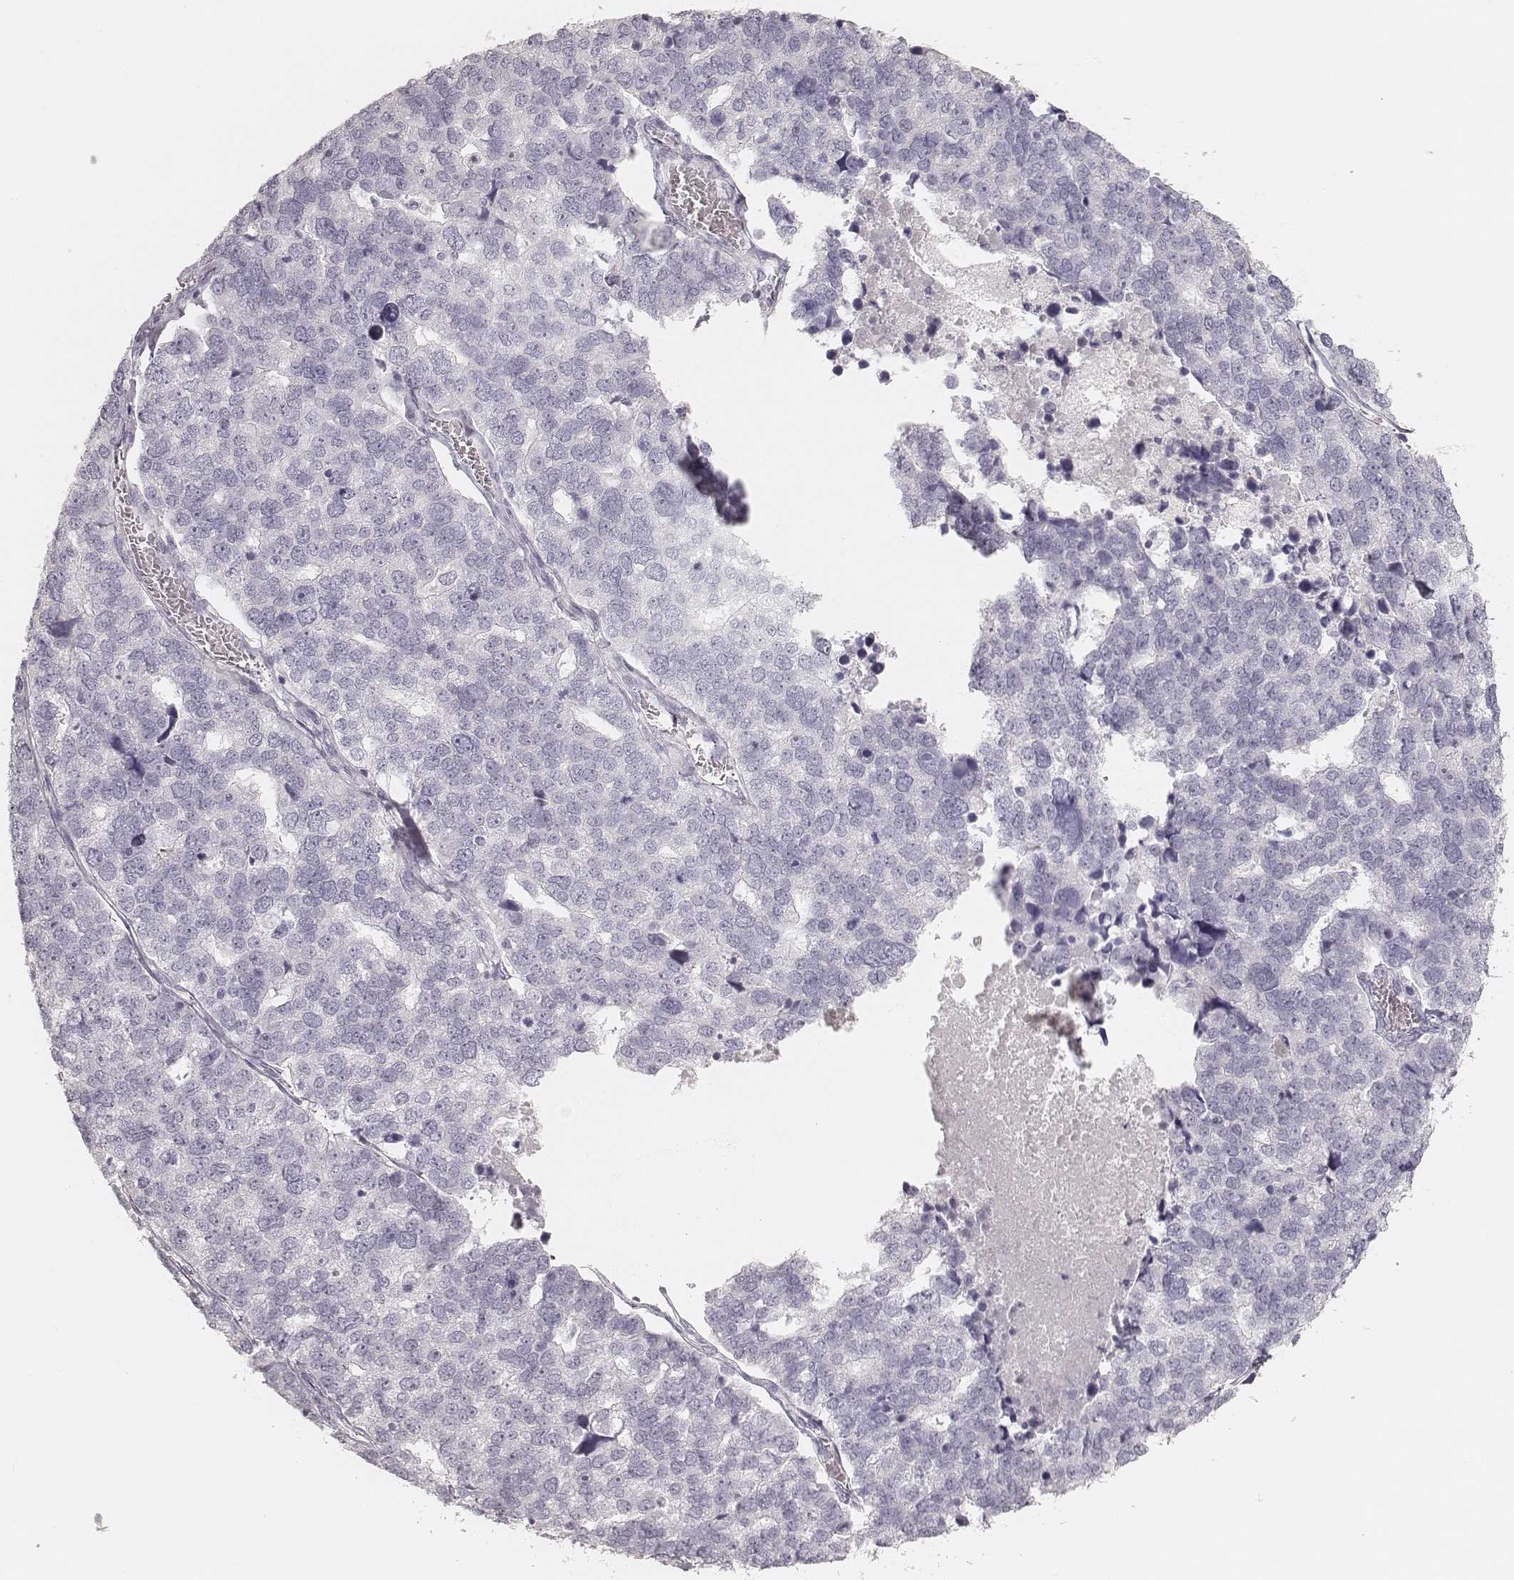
{"staining": {"intensity": "negative", "quantity": "none", "location": "none"}, "tissue": "stomach cancer", "cell_type": "Tumor cells", "image_type": "cancer", "snomed": [{"axis": "morphology", "description": "Adenocarcinoma, NOS"}, {"axis": "topography", "description": "Stomach"}], "caption": "DAB immunohistochemical staining of human stomach cancer (adenocarcinoma) shows no significant staining in tumor cells.", "gene": "KRT31", "patient": {"sex": "male", "age": 69}}